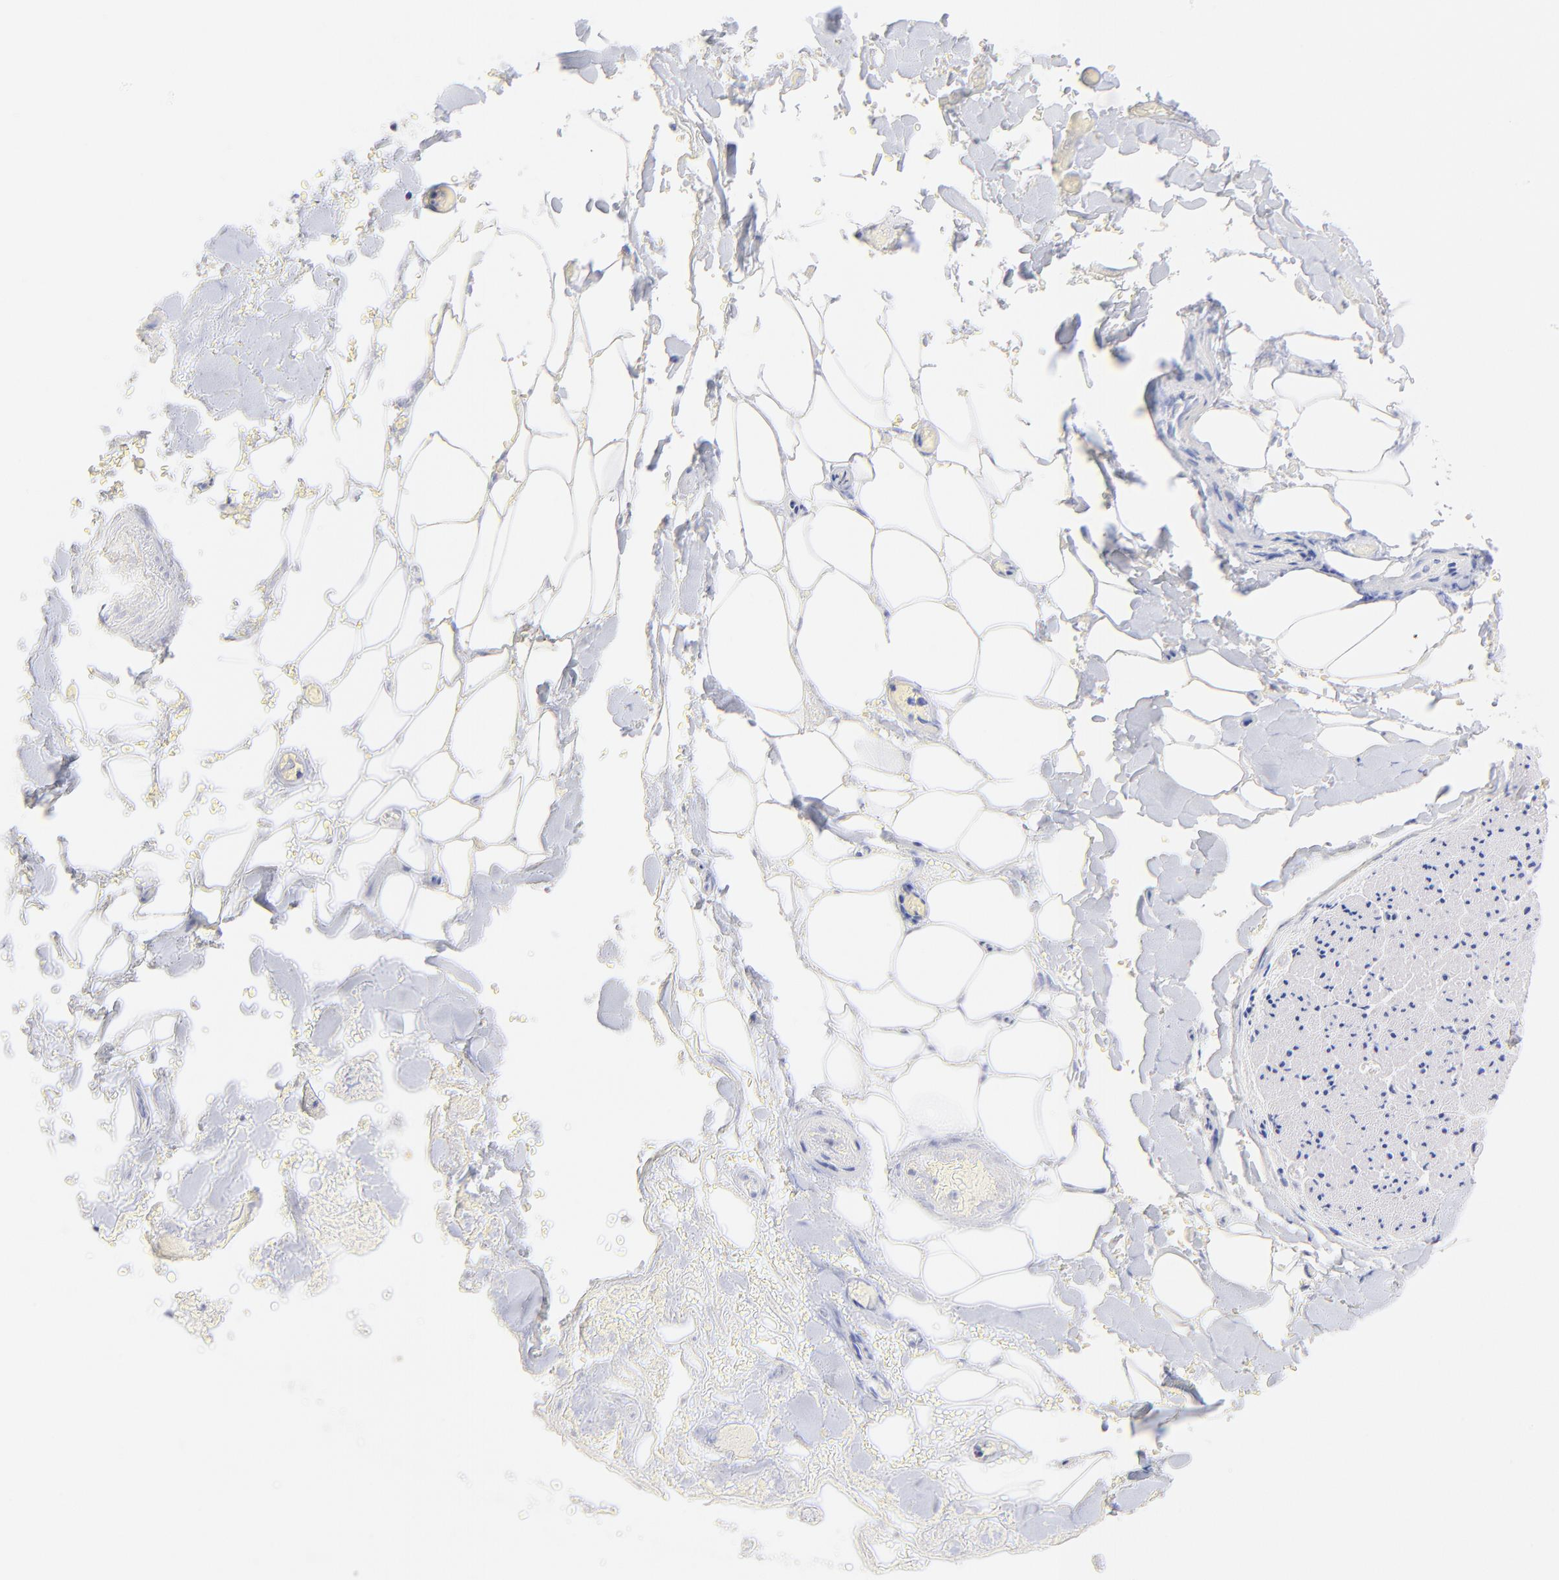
{"staining": {"intensity": "negative", "quantity": "none", "location": "none"}, "tissue": "adipose tissue", "cell_type": "Adipocytes", "image_type": "normal", "snomed": [{"axis": "morphology", "description": "Normal tissue, NOS"}, {"axis": "morphology", "description": "Cholangiocarcinoma"}, {"axis": "topography", "description": "Liver"}, {"axis": "topography", "description": "Peripheral nerve tissue"}], "caption": "A high-resolution photomicrograph shows IHC staining of normal adipose tissue, which shows no significant positivity in adipocytes.", "gene": "EBP", "patient": {"sex": "male", "age": 50}}